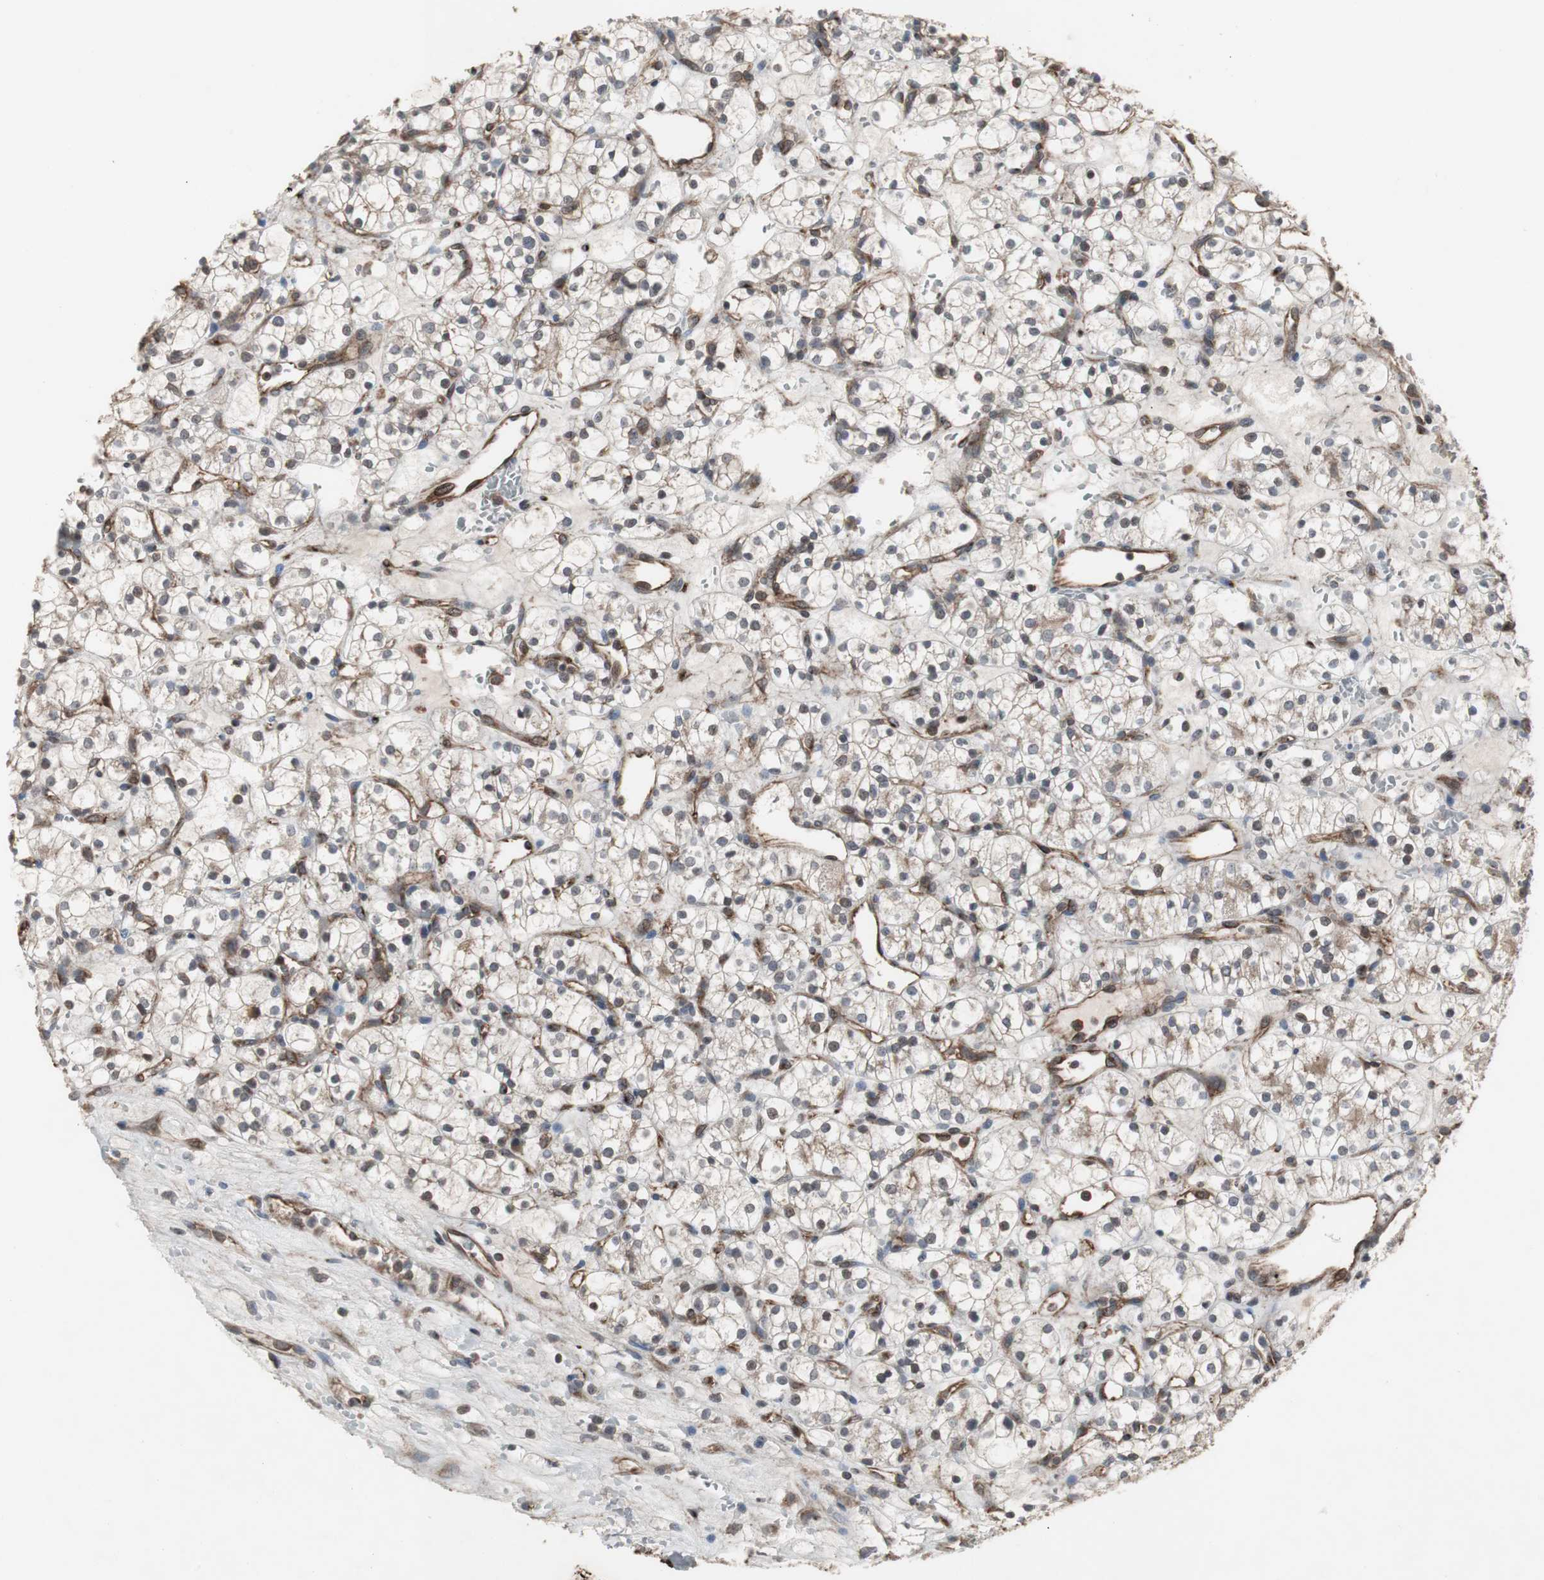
{"staining": {"intensity": "weak", "quantity": "25%-75%", "location": "cytoplasmic/membranous"}, "tissue": "renal cancer", "cell_type": "Tumor cells", "image_type": "cancer", "snomed": [{"axis": "morphology", "description": "Adenocarcinoma, NOS"}, {"axis": "topography", "description": "Kidney"}], "caption": "Tumor cells demonstrate low levels of weak cytoplasmic/membranous expression in approximately 25%-75% of cells in renal adenocarcinoma. (IHC, brightfield microscopy, high magnification).", "gene": "ATP2B2", "patient": {"sex": "female", "age": 60}}